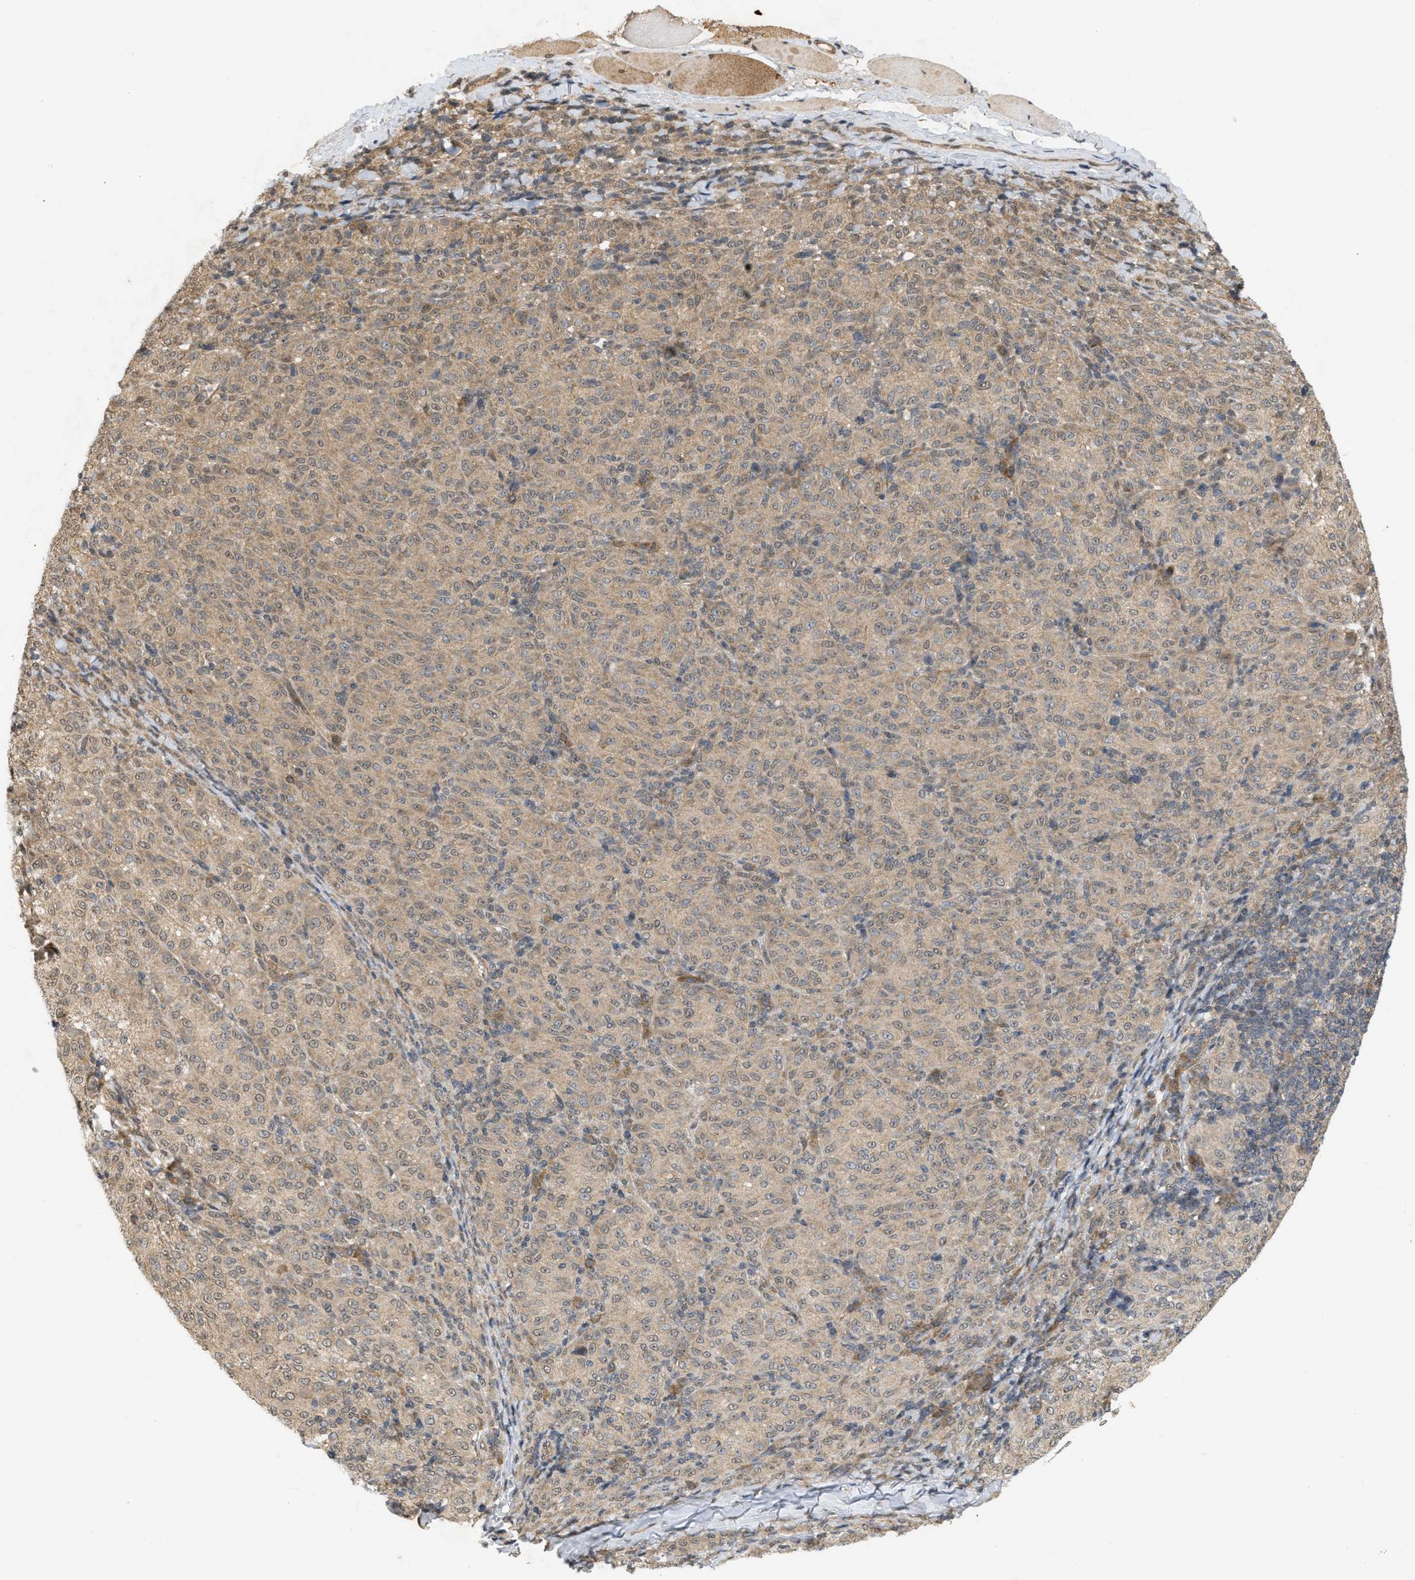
{"staining": {"intensity": "weak", "quantity": ">75%", "location": "cytoplasmic/membranous"}, "tissue": "melanoma", "cell_type": "Tumor cells", "image_type": "cancer", "snomed": [{"axis": "morphology", "description": "Malignant melanoma, NOS"}, {"axis": "topography", "description": "Skin"}], "caption": "Melanoma stained with immunohistochemistry (IHC) reveals weak cytoplasmic/membranous staining in approximately >75% of tumor cells. (DAB (3,3'-diaminobenzidine) = brown stain, brightfield microscopy at high magnification).", "gene": "PRKD1", "patient": {"sex": "female", "age": 72}}